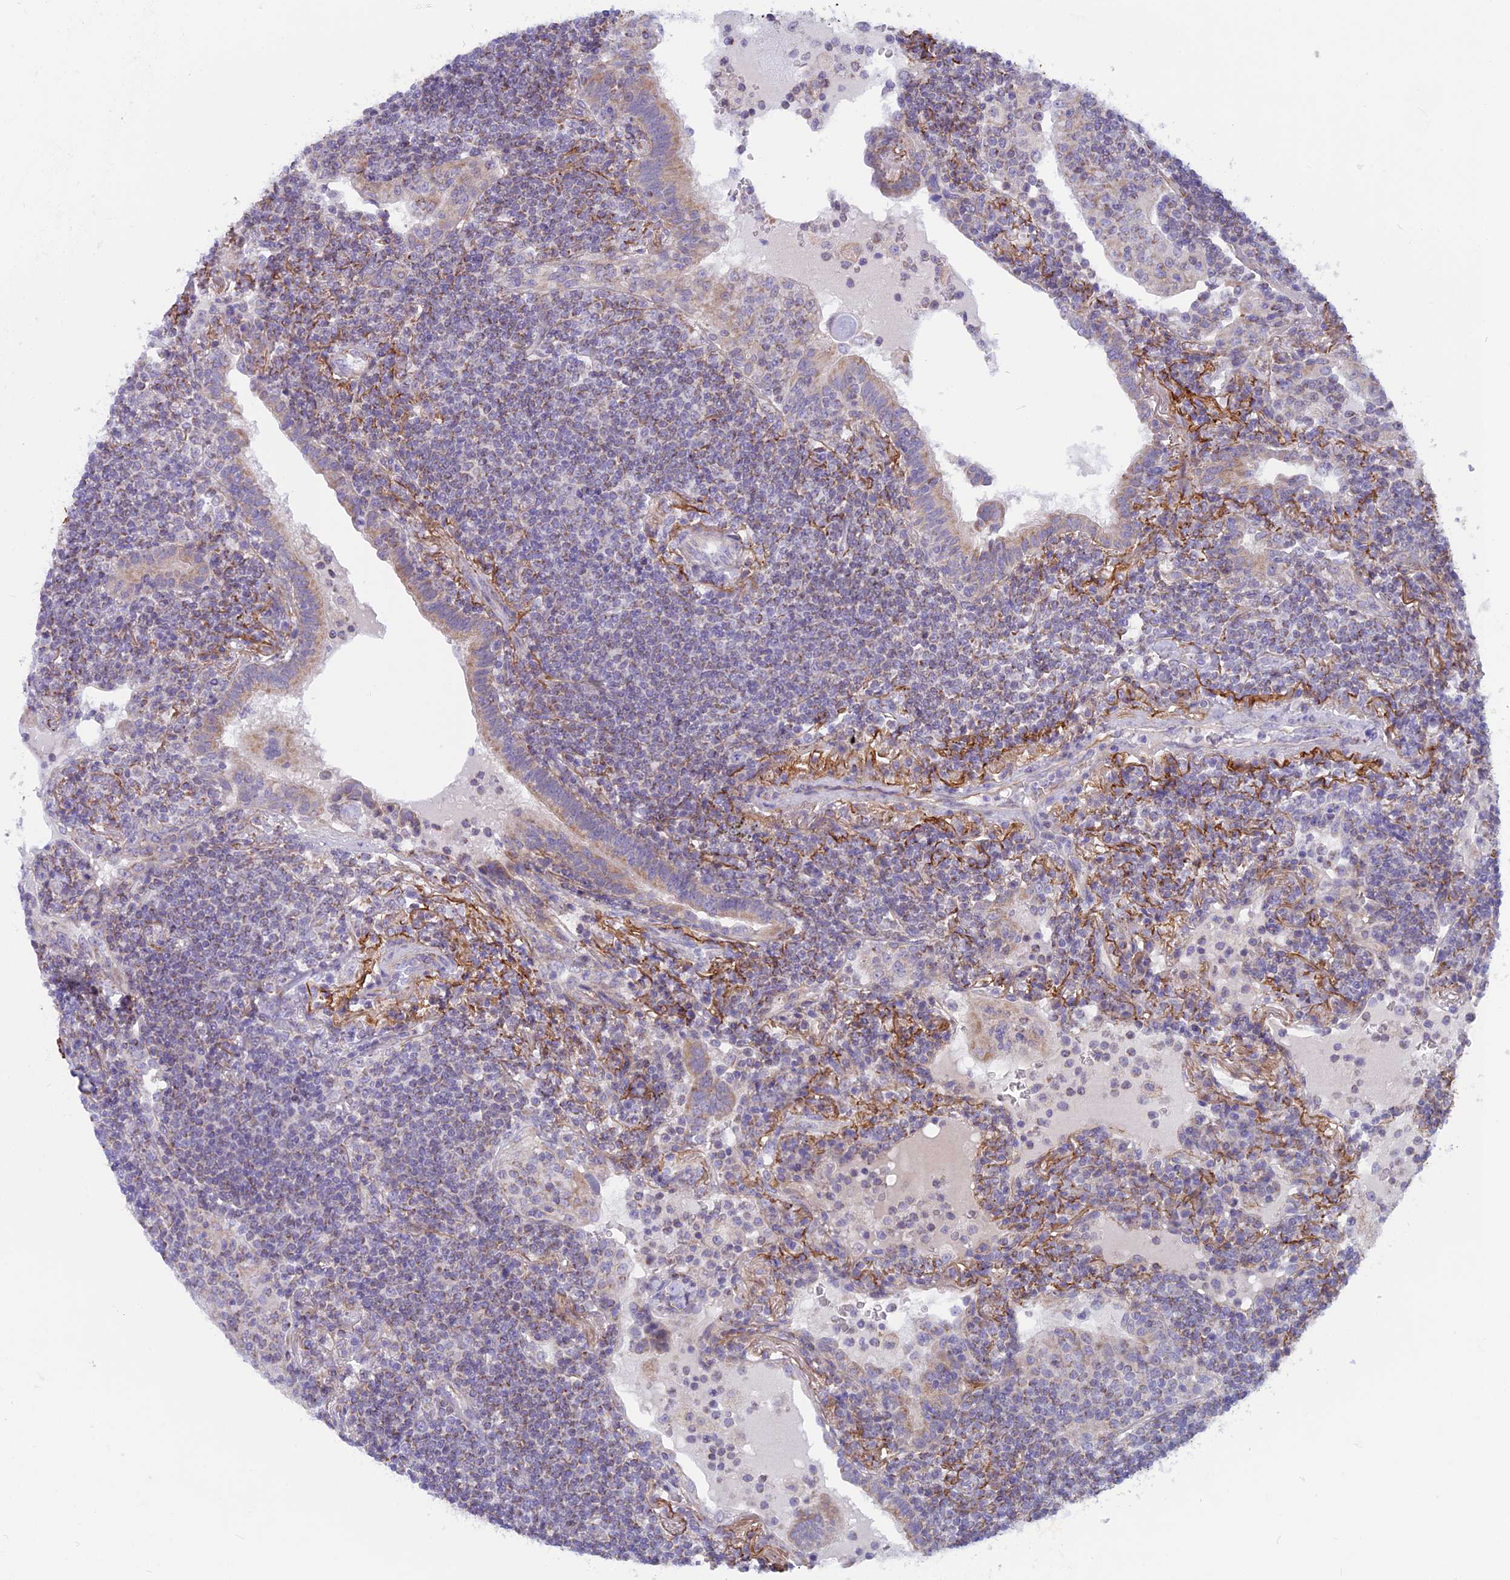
{"staining": {"intensity": "weak", "quantity": "<25%", "location": "cytoplasmic/membranous"}, "tissue": "lymphoma", "cell_type": "Tumor cells", "image_type": "cancer", "snomed": [{"axis": "morphology", "description": "Malignant lymphoma, non-Hodgkin's type, Low grade"}, {"axis": "topography", "description": "Lung"}], "caption": "Immunohistochemical staining of malignant lymphoma, non-Hodgkin's type (low-grade) shows no significant expression in tumor cells. Nuclei are stained in blue.", "gene": "PLAC9", "patient": {"sex": "female", "age": 71}}